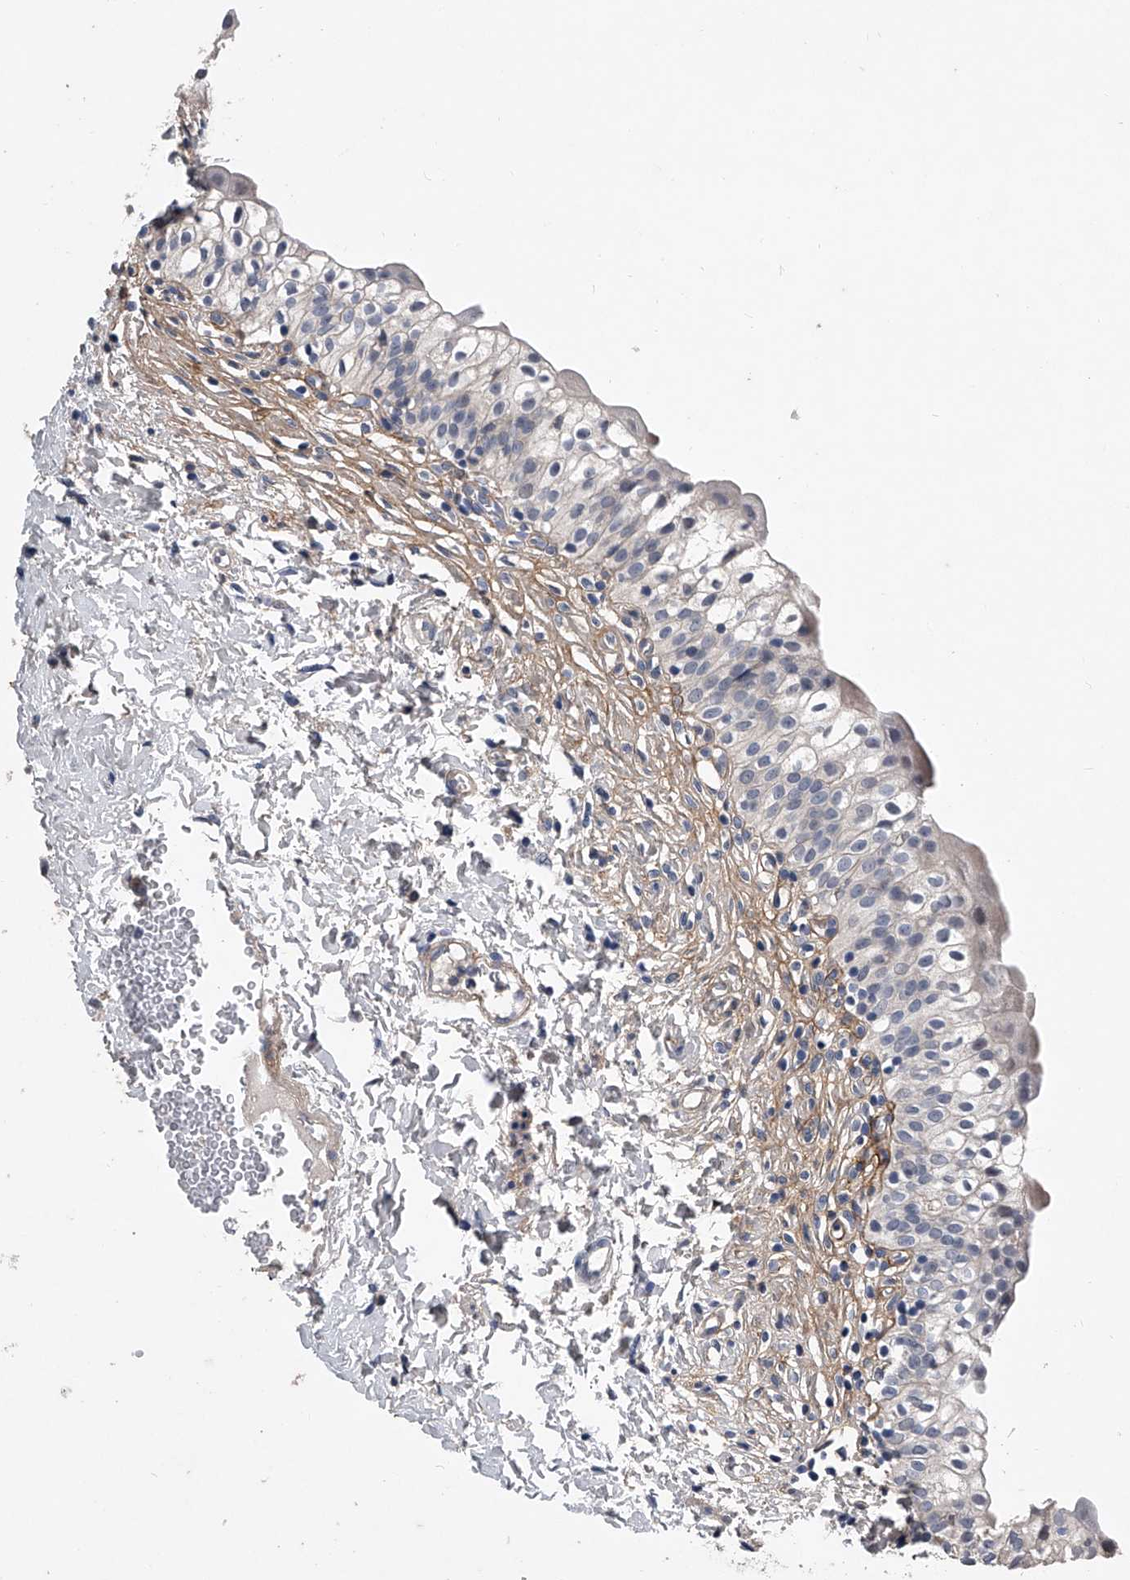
{"staining": {"intensity": "negative", "quantity": "none", "location": "none"}, "tissue": "urinary bladder", "cell_type": "Urothelial cells", "image_type": "normal", "snomed": [{"axis": "morphology", "description": "Normal tissue, NOS"}, {"axis": "topography", "description": "Urinary bladder"}], "caption": "Immunohistochemistry micrograph of benign urinary bladder stained for a protein (brown), which displays no expression in urothelial cells.", "gene": "PHACTR1", "patient": {"sex": "male", "age": 55}}